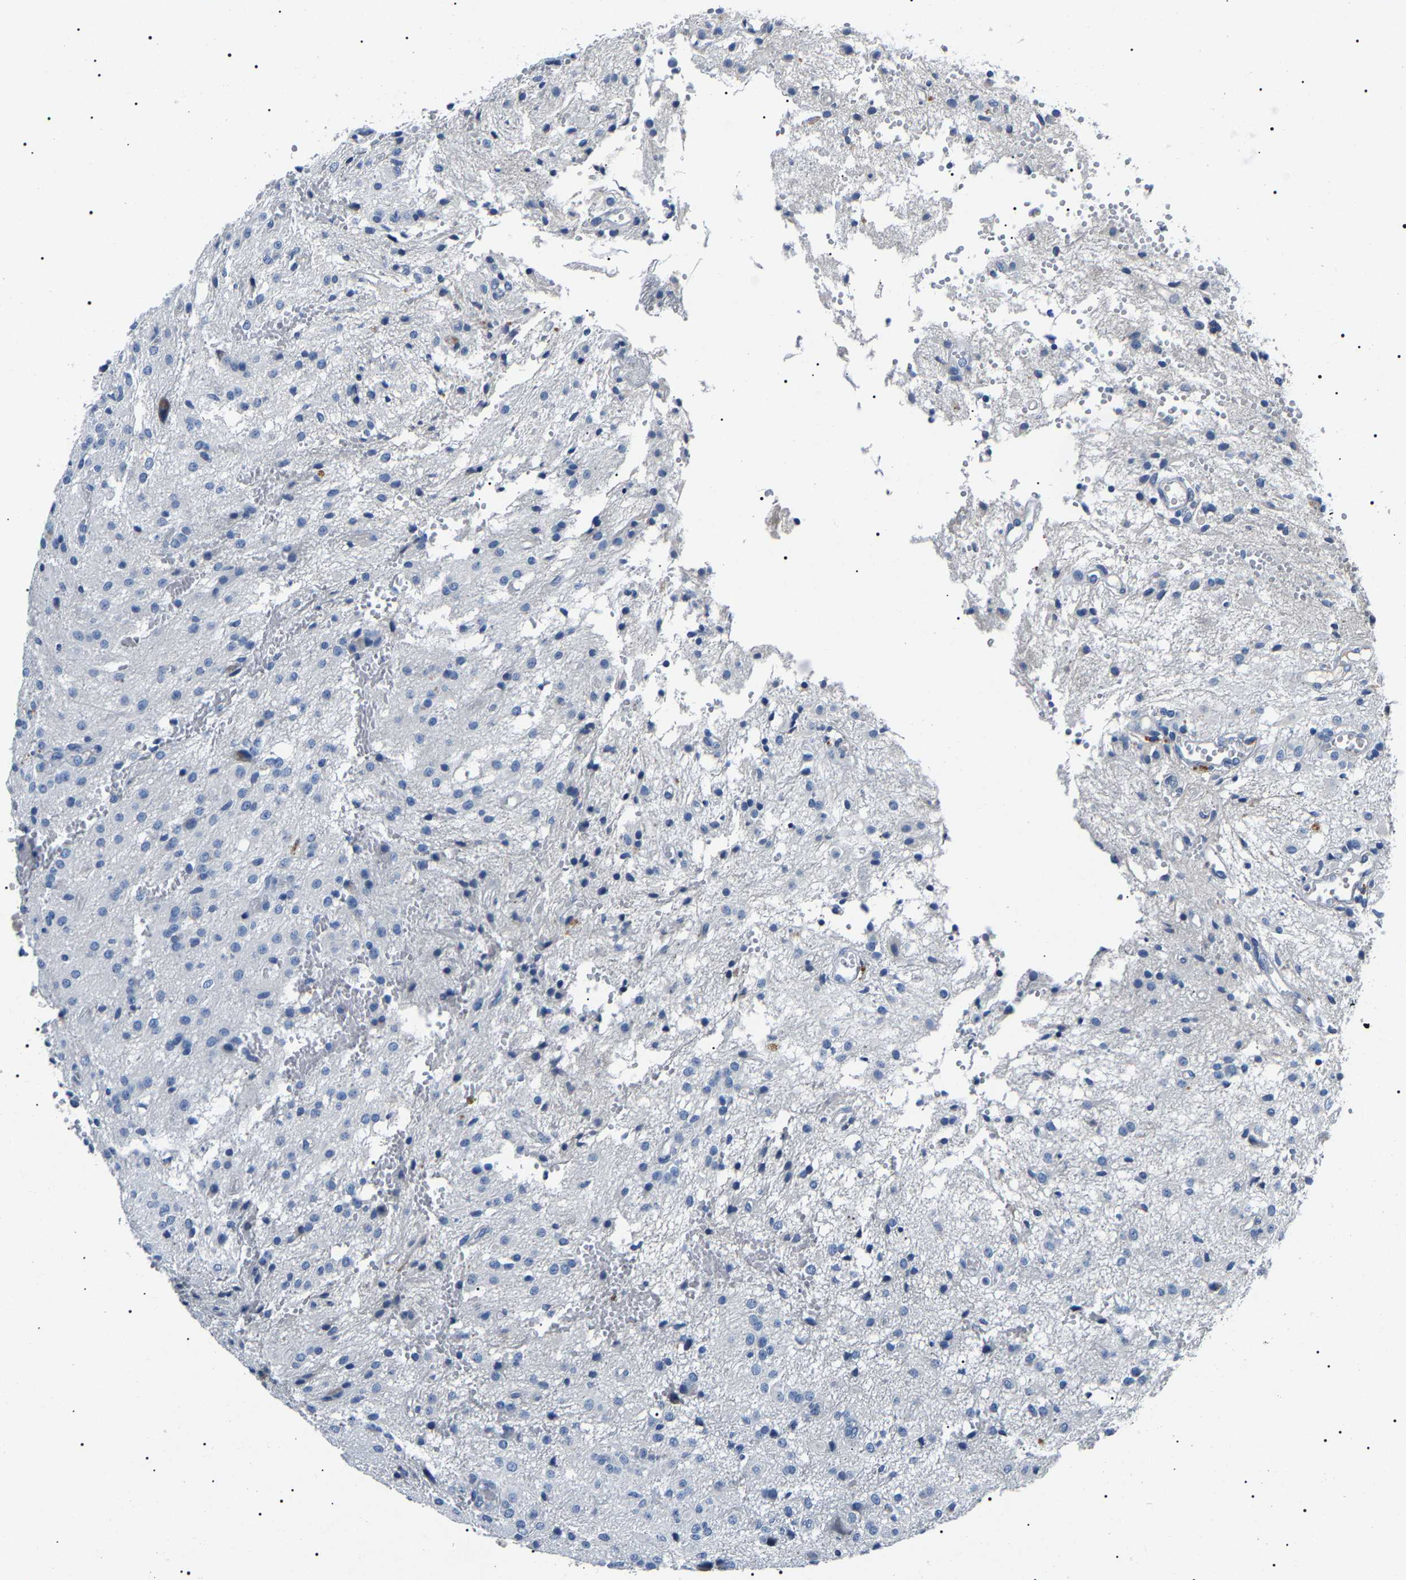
{"staining": {"intensity": "negative", "quantity": "none", "location": "none"}, "tissue": "glioma", "cell_type": "Tumor cells", "image_type": "cancer", "snomed": [{"axis": "morphology", "description": "Glioma, malignant, High grade"}, {"axis": "topography", "description": "Brain"}], "caption": "A micrograph of malignant glioma (high-grade) stained for a protein shows no brown staining in tumor cells. The staining is performed using DAB brown chromogen with nuclei counter-stained in using hematoxylin.", "gene": "KLK15", "patient": {"sex": "female", "age": 59}}